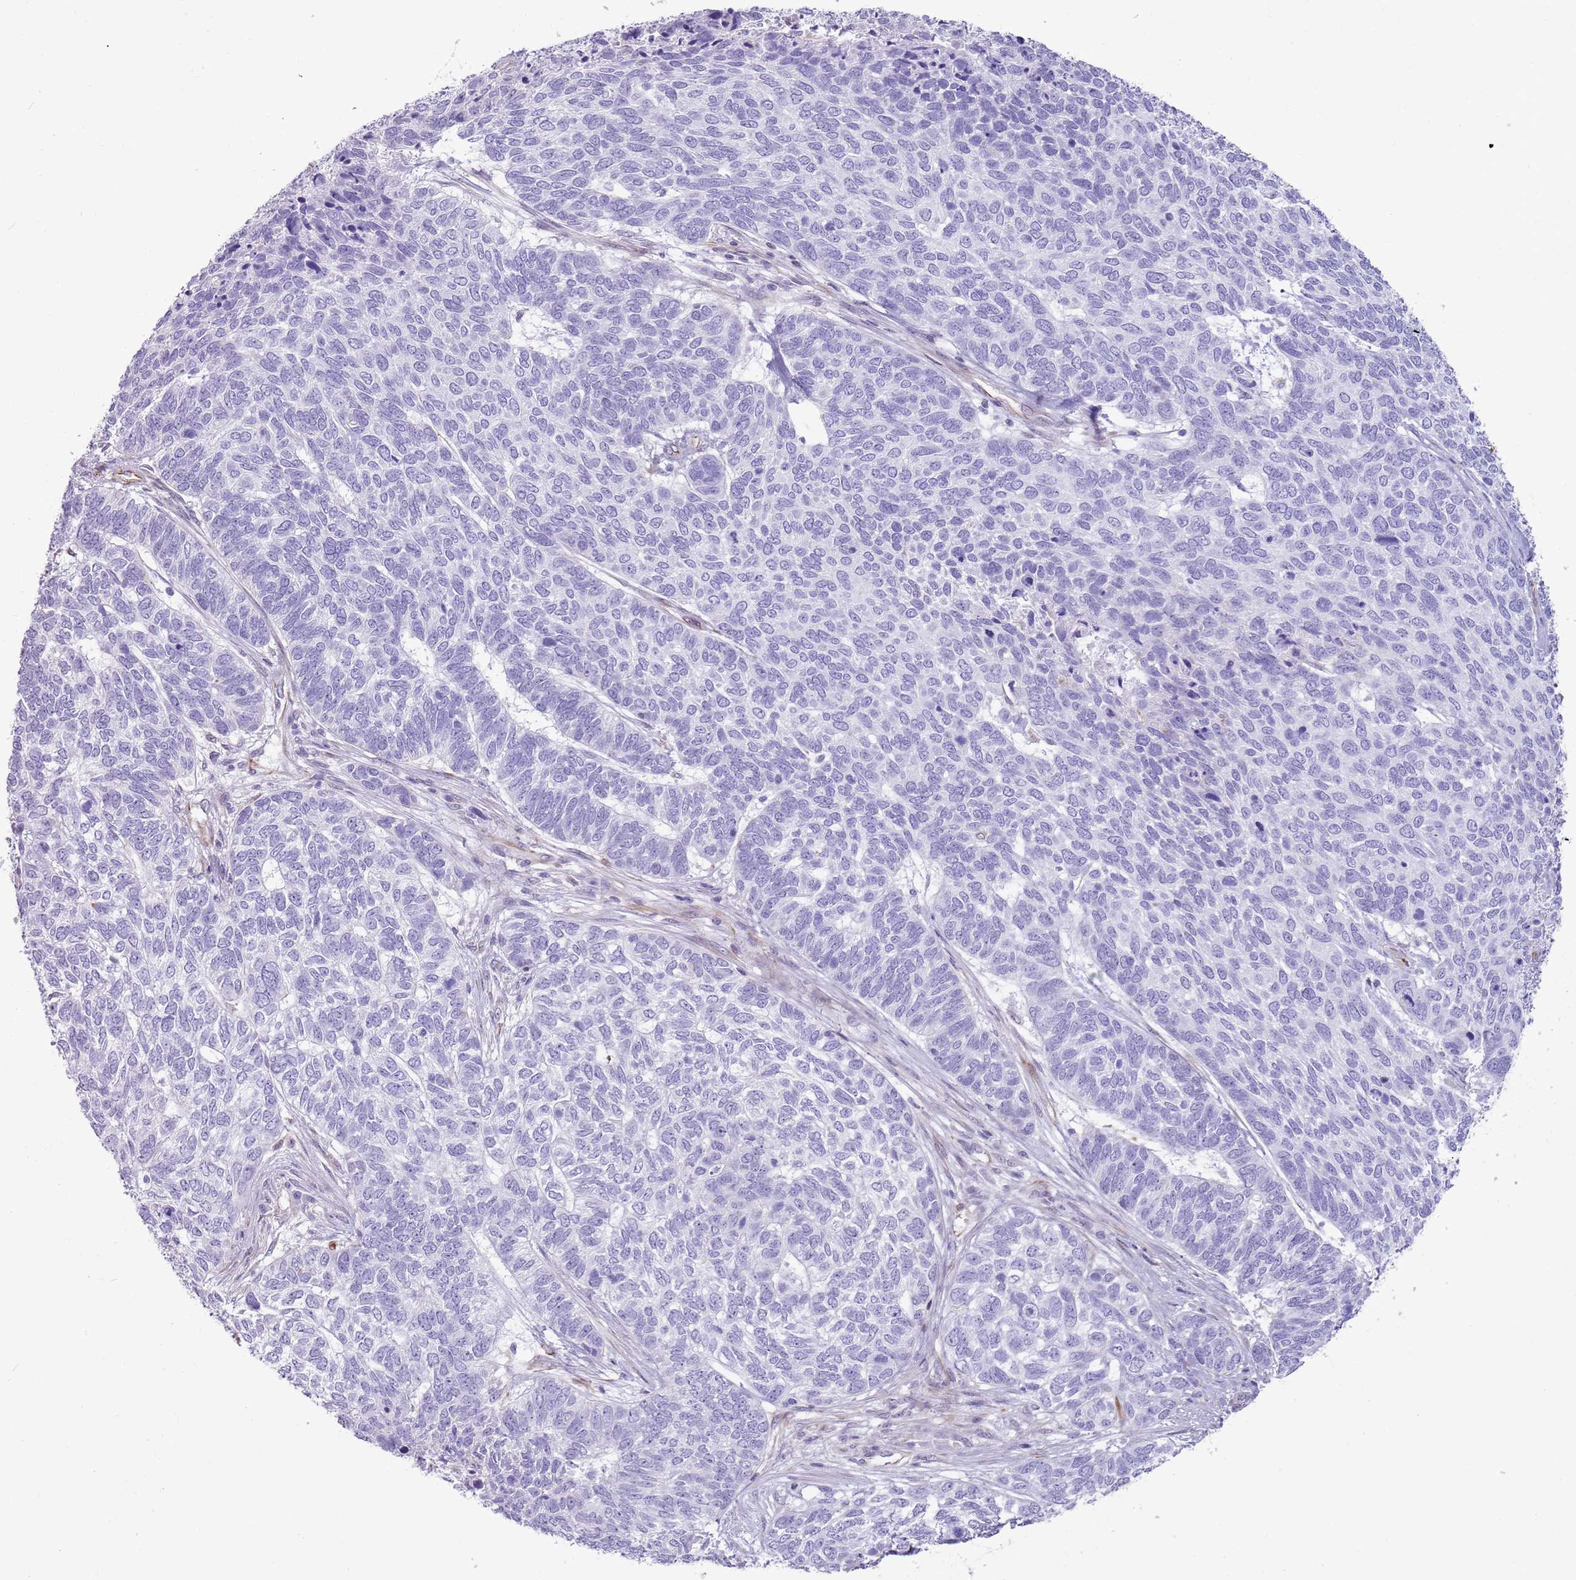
{"staining": {"intensity": "negative", "quantity": "none", "location": "none"}, "tissue": "skin cancer", "cell_type": "Tumor cells", "image_type": "cancer", "snomed": [{"axis": "morphology", "description": "Basal cell carcinoma"}, {"axis": "topography", "description": "Skin"}], "caption": "The photomicrograph exhibits no significant expression in tumor cells of skin cancer (basal cell carcinoma).", "gene": "NBPF3", "patient": {"sex": "female", "age": 65}}